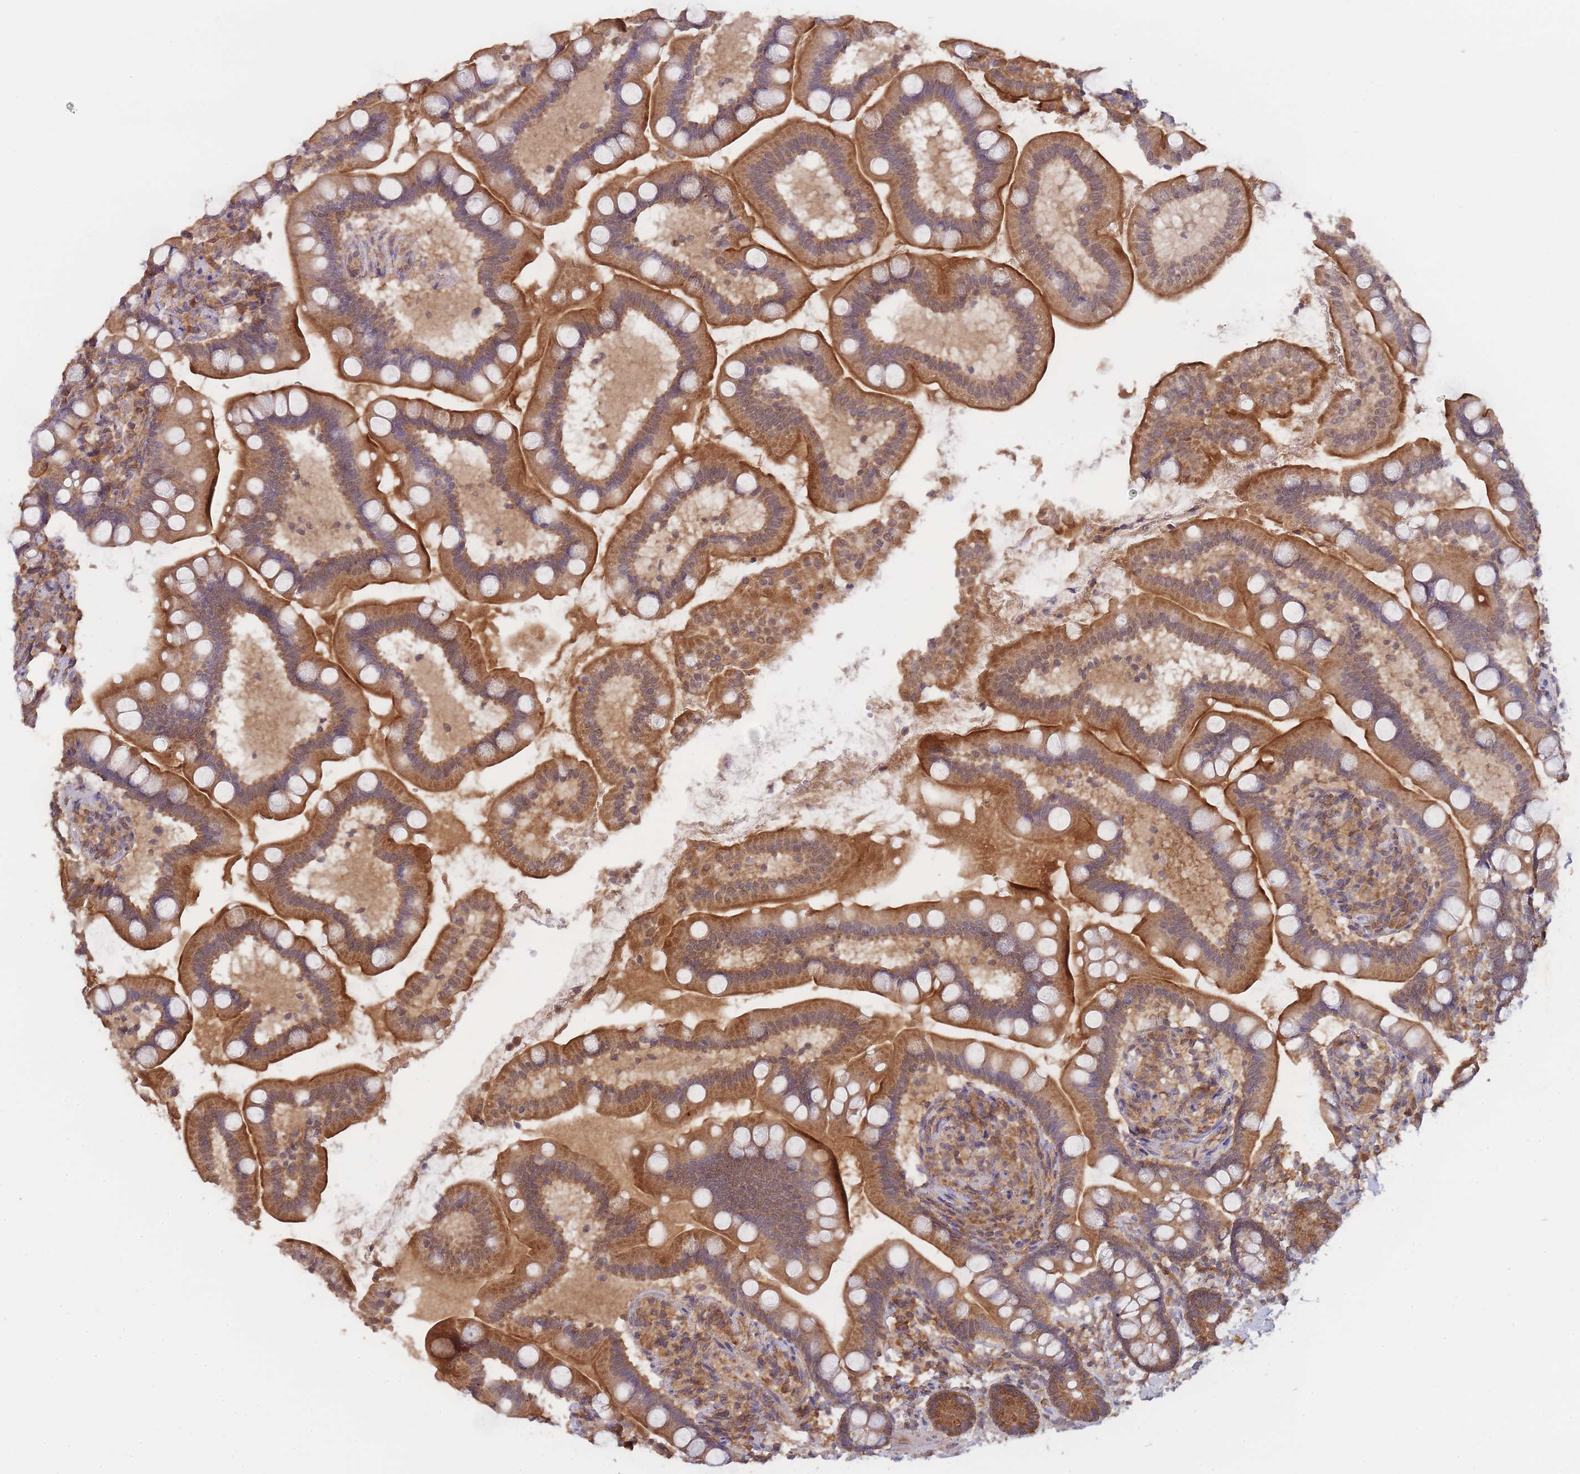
{"staining": {"intensity": "strong", "quantity": ">75%", "location": "cytoplasmic/membranous"}, "tissue": "small intestine", "cell_type": "Glandular cells", "image_type": "normal", "snomed": [{"axis": "morphology", "description": "Normal tissue, NOS"}, {"axis": "topography", "description": "Small intestine"}], "caption": "Protein expression analysis of normal small intestine shows strong cytoplasmic/membranous expression in approximately >75% of glandular cells. Using DAB (3,3'-diaminobenzidine) (brown) and hematoxylin (blue) stains, captured at high magnification using brightfield microscopy.", "gene": "PIP4P1", "patient": {"sex": "female", "age": 64}}